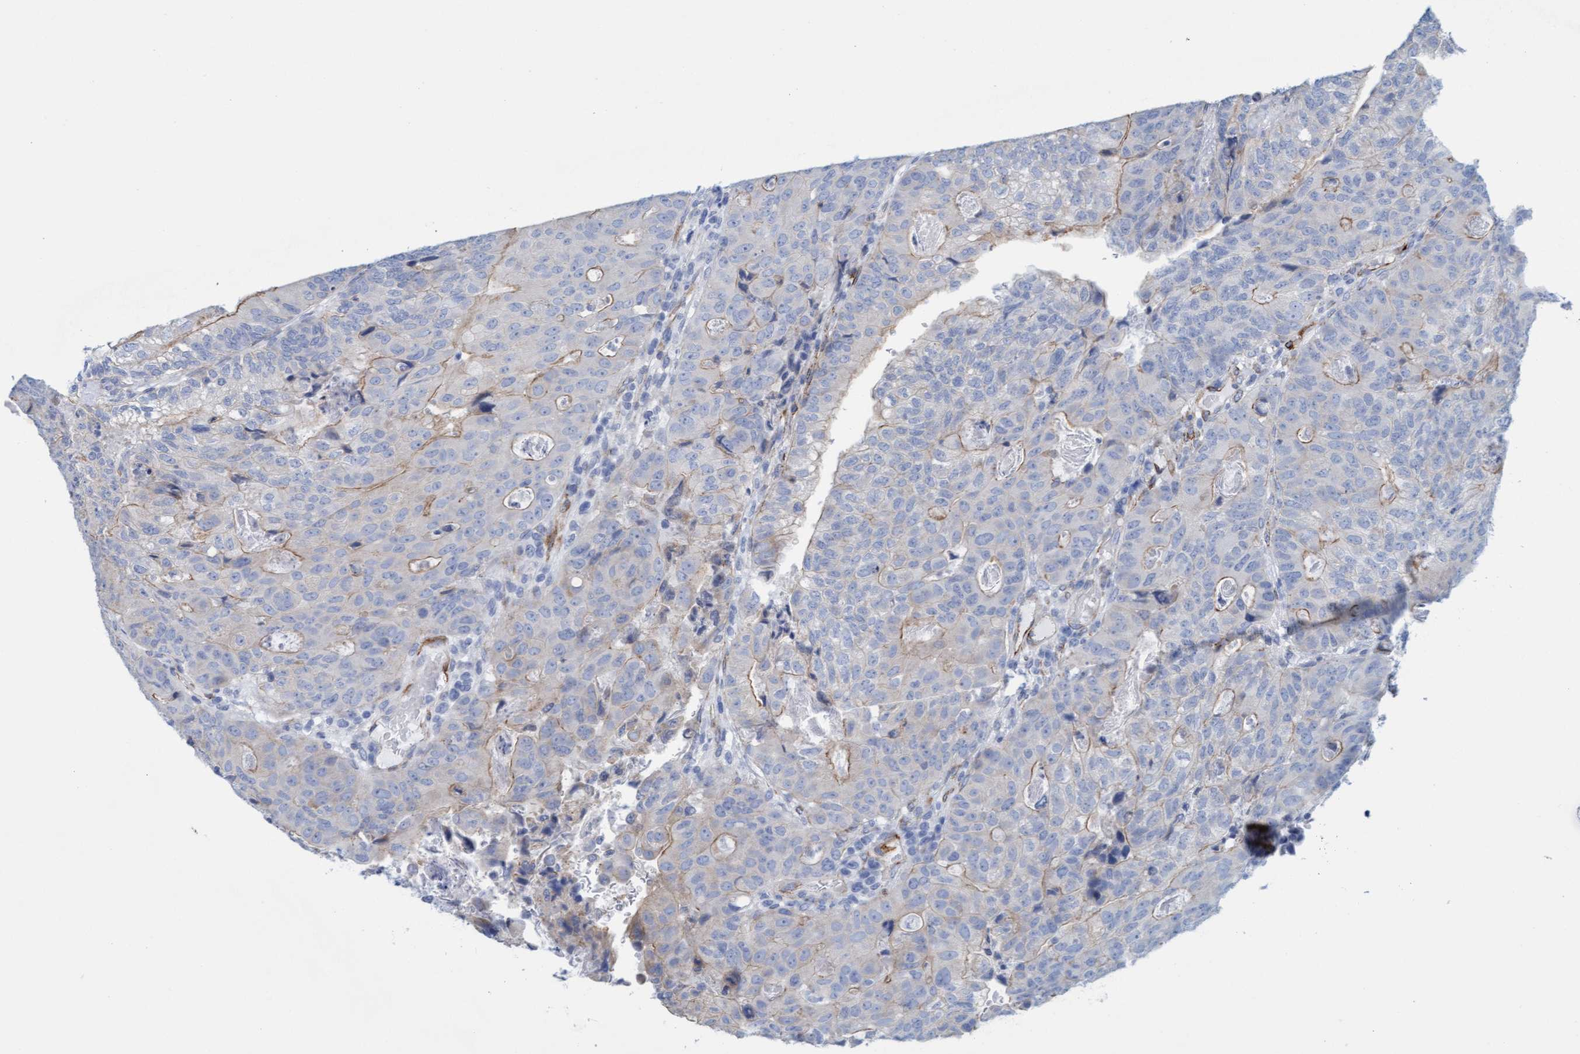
{"staining": {"intensity": "negative", "quantity": "none", "location": "none"}, "tissue": "colorectal cancer", "cell_type": "Tumor cells", "image_type": "cancer", "snomed": [{"axis": "morphology", "description": "Adenocarcinoma, NOS"}, {"axis": "topography", "description": "Colon"}], "caption": "IHC image of neoplastic tissue: colorectal cancer (adenocarcinoma) stained with DAB (3,3'-diaminobenzidine) exhibits no significant protein staining in tumor cells.", "gene": "MTFR1", "patient": {"sex": "female", "age": 67}}